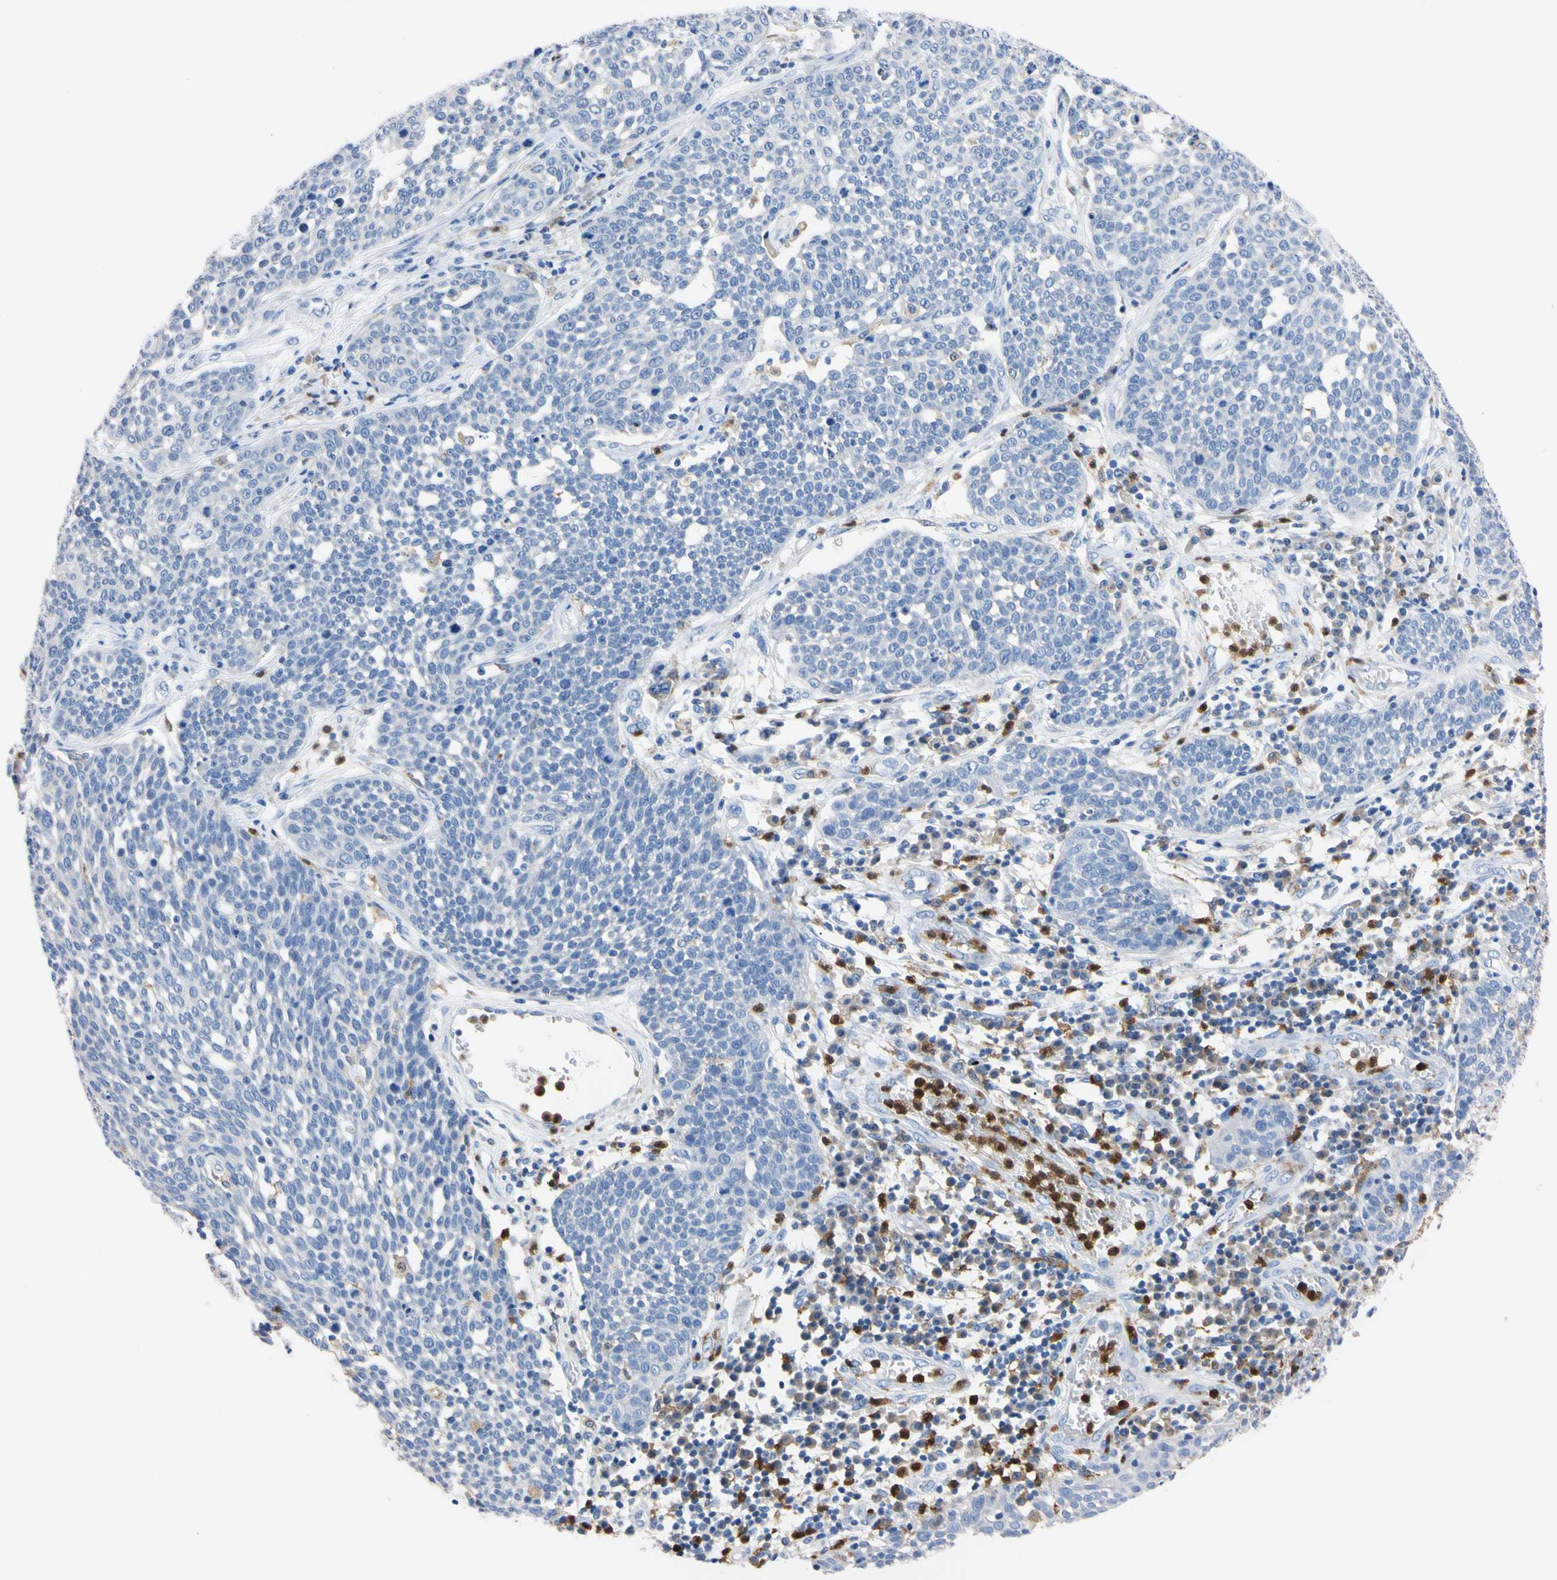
{"staining": {"intensity": "negative", "quantity": "none", "location": "none"}, "tissue": "cervical cancer", "cell_type": "Tumor cells", "image_type": "cancer", "snomed": [{"axis": "morphology", "description": "Squamous cell carcinoma, NOS"}, {"axis": "topography", "description": "Cervix"}], "caption": "The immunohistochemistry (IHC) image has no significant staining in tumor cells of cervical squamous cell carcinoma tissue.", "gene": "NCF4", "patient": {"sex": "female", "age": 34}}